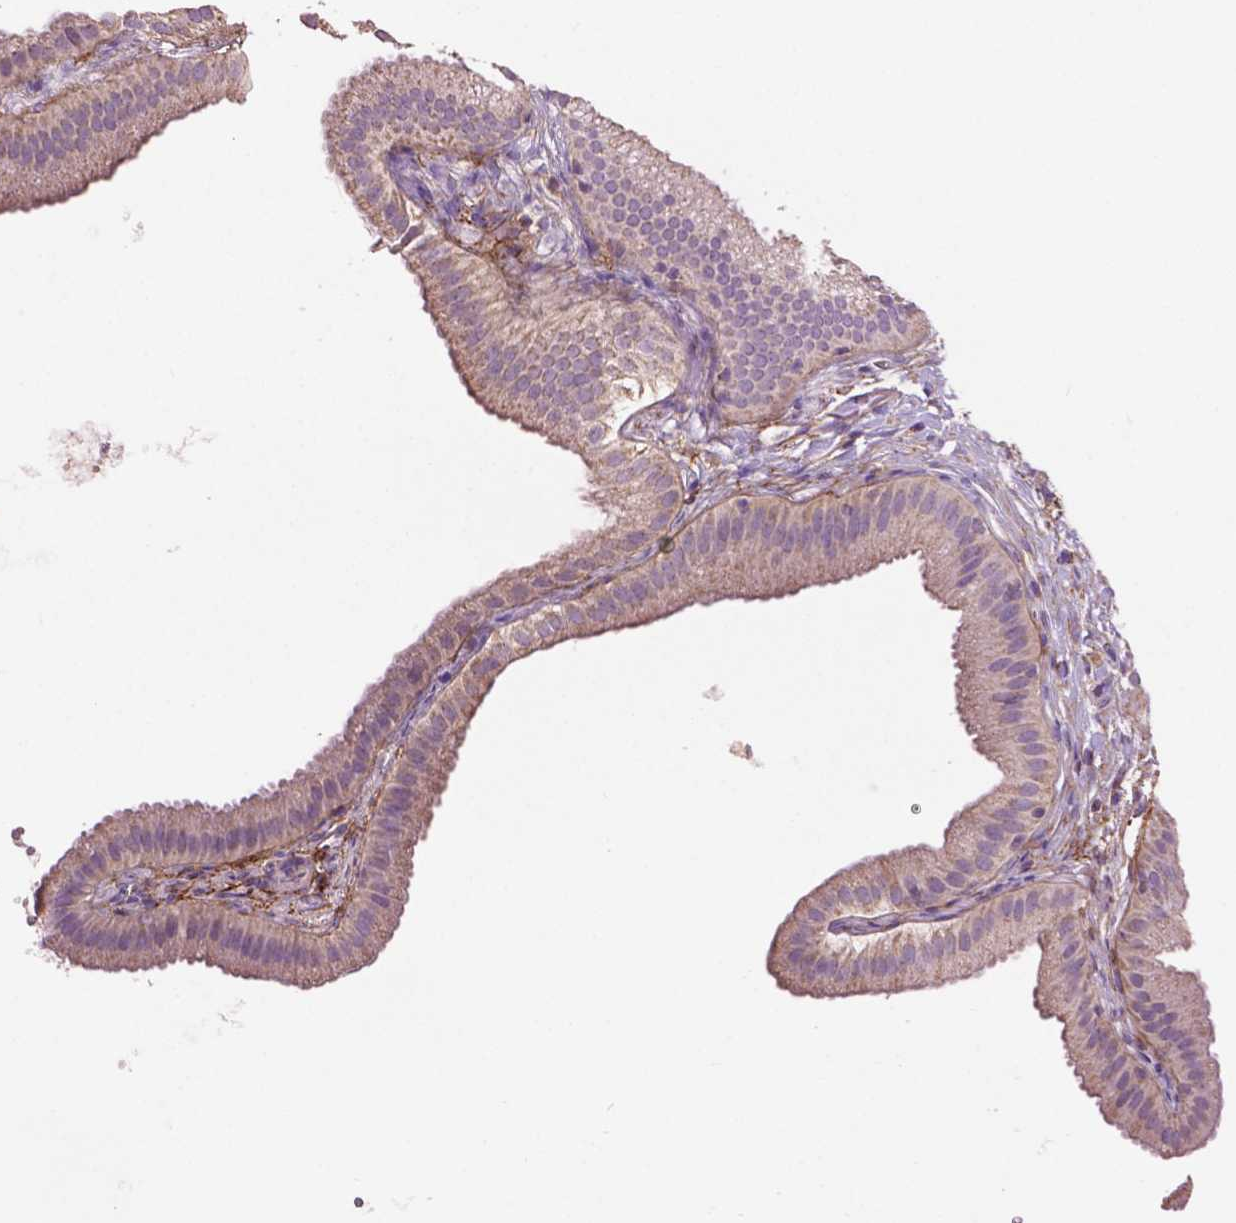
{"staining": {"intensity": "negative", "quantity": "none", "location": "none"}, "tissue": "gallbladder", "cell_type": "Glandular cells", "image_type": "normal", "snomed": [{"axis": "morphology", "description": "Normal tissue, NOS"}, {"axis": "topography", "description": "Gallbladder"}], "caption": "Micrograph shows no protein expression in glandular cells of unremarkable gallbladder. (Brightfield microscopy of DAB (3,3'-diaminobenzidine) immunohistochemistry (IHC) at high magnification).", "gene": "LRRC3C", "patient": {"sex": "female", "age": 63}}